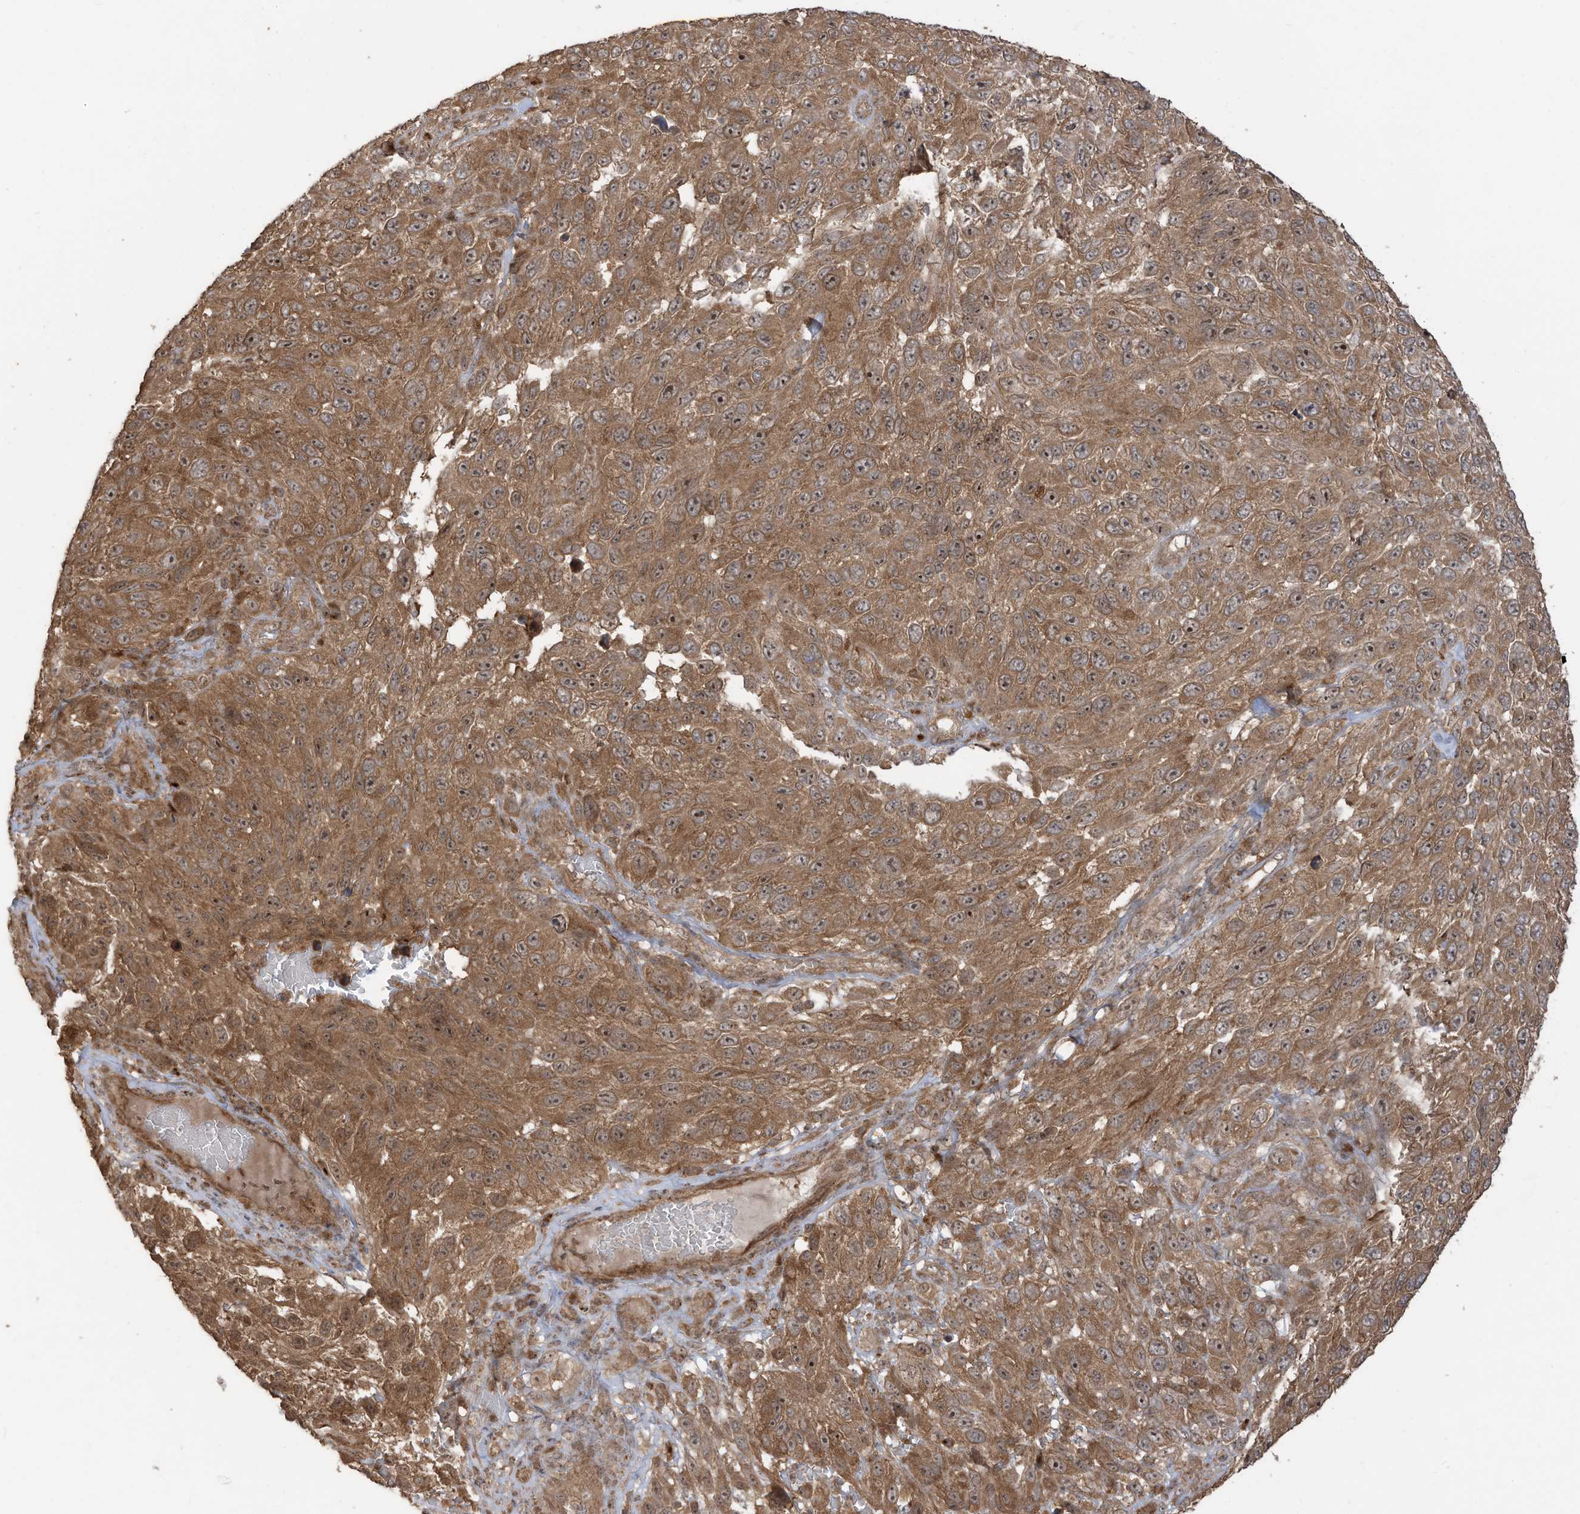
{"staining": {"intensity": "moderate", "quantity": ">75%", "location": "cytoplasmic/membranous,nuclear"}, "tissue": "melanoma", "cell_type": "Tumor cells", "image_type": "cancer", "snomed": [{"axis": "morphology", "description": "Malignant melanoma, NOS"}, {"axis": "topography", "description": "Skin"}], "caption": "IHC photomicrograph of neoplastic tissue: human melanoma stained using IHC exhibits medium levels of moderate protein expression localized specifically in the cytoplasmic/membranous and nuclear of tumor cells, appearing as a cytoplasmic/membranous and nuclear brown color.", "gene": "CARF", "patient": {"sex": "female", "age": 96}}